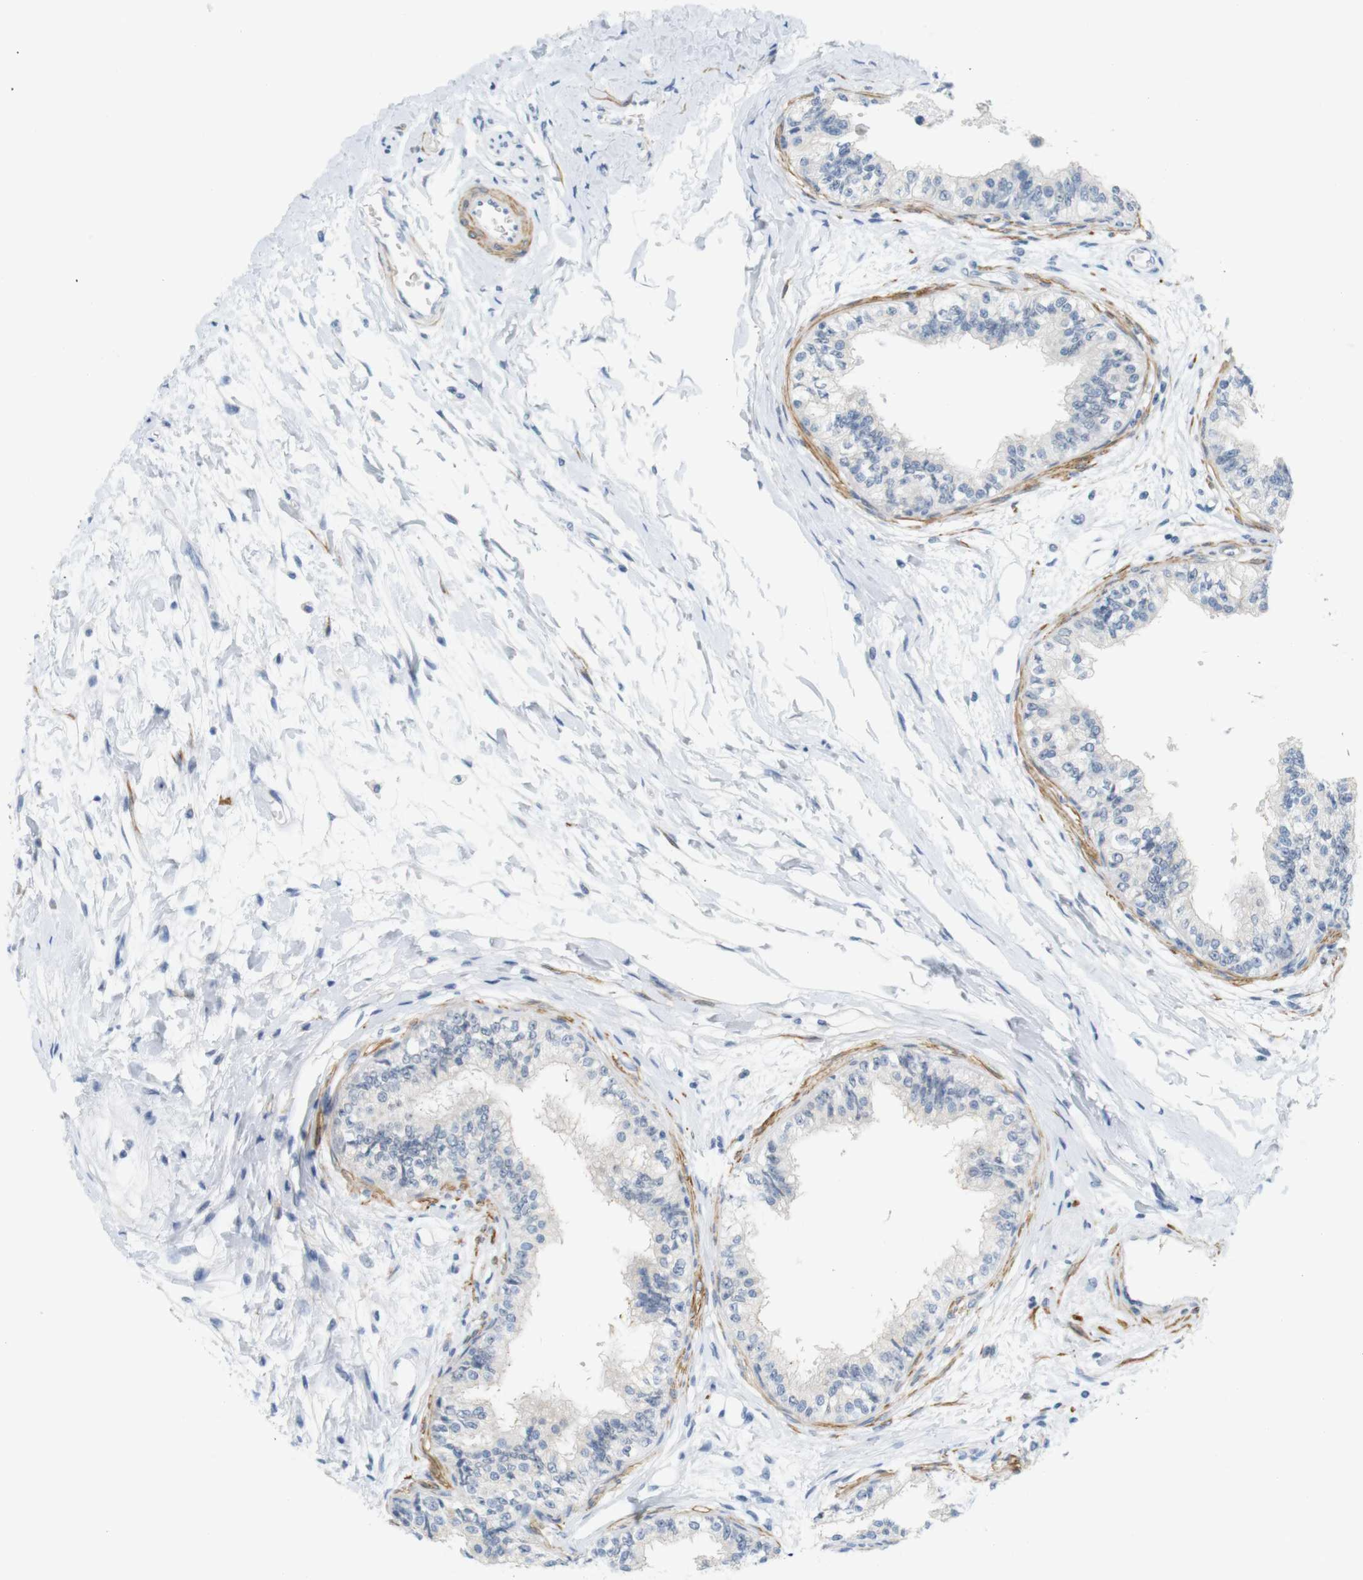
{"staining": {"intensity": "negative", "quantity": "none", "location": "none"}, "tissue": "epididymis", "cell_type": "Glandular cells", "image_type": "normal", "snomed": [{"axis": "morphology", "description": "Normal tissue, NOS"}, {"axis": "morphology", "description": "Adenocarcinoma, metastatic, NOS"}, {"axis": "topography", "description": "Testis"}, {"axis": "topography", "description": "Epididymis"}], "caption": "This is a micrograph of immunohistochemistry (IHC) staining of benign epididymis, which shows no positivity in glandular cells. (Stains: DAB immunohistochemistry (IHC) with hematoxylin counter stain, Microscopy: brightfield microscopy at high magnification).", "gene": "HRH2", "patient": {"sex": "male", "age": 26}}